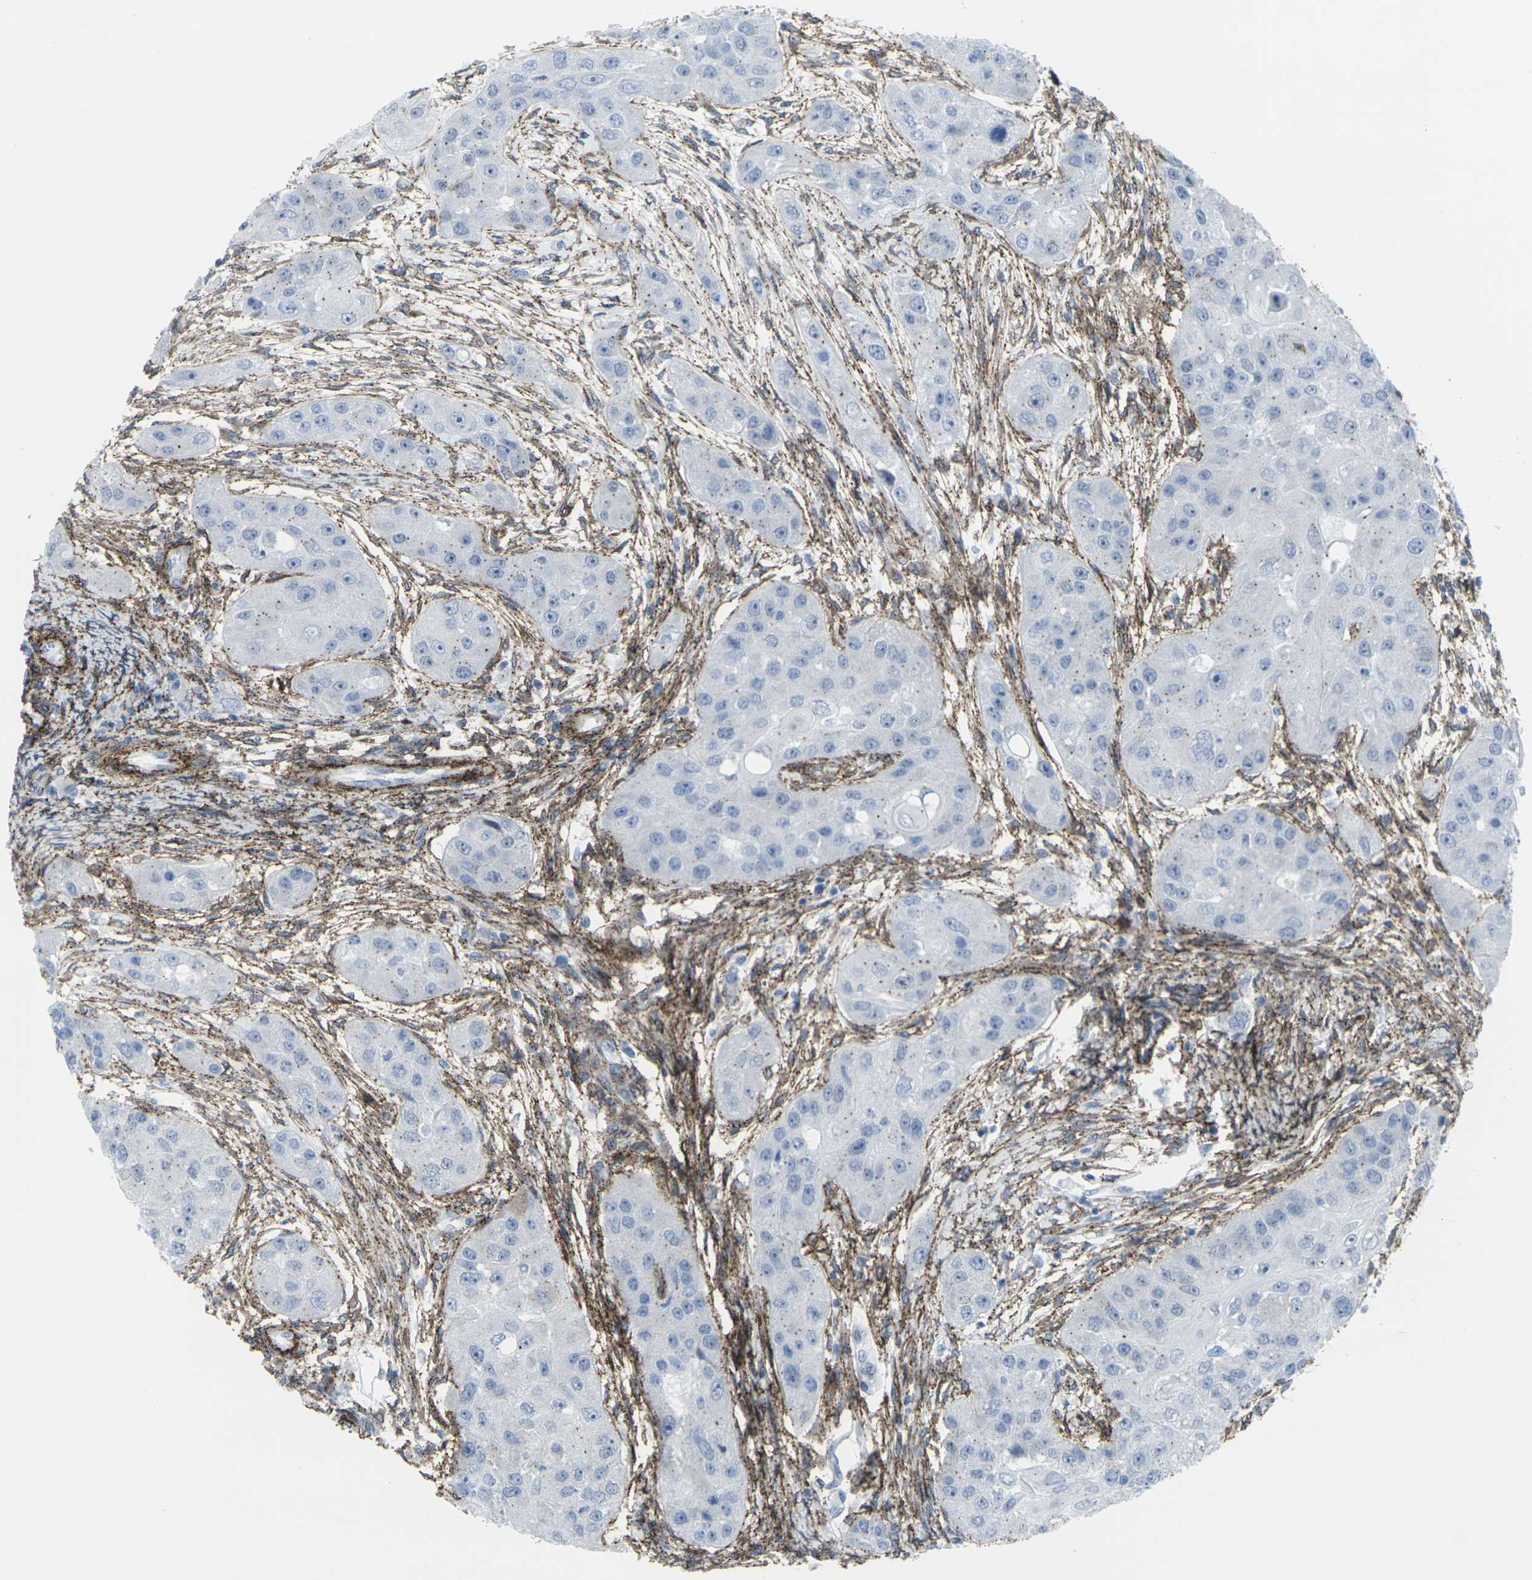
{"staining": {"intensity": "negative", "quantity": "none", "location": "none"}, "tissue": "head and neck cancer", "cell_type": "Tumor cells", "image_type": "cancer", "snomed": [{"axis": "morphology", "description": "Normal tissue, NOS"}, {"axis": "morphology", "description": "Squamous cell carcinoma, NOS"}, {"axis": "topography", "description": "Skeletal muscle"}, {"axis": "topography", "description": "Head-Neck"}], "caption": "A high-resolution image shows immunohistochemistry (IHC) staining of squamous cell carcinoma (head and neck), which reveals no significant staining in tumor cells.", "gene": "CDH11", "patient": {"sex": "male", "age": 51}}